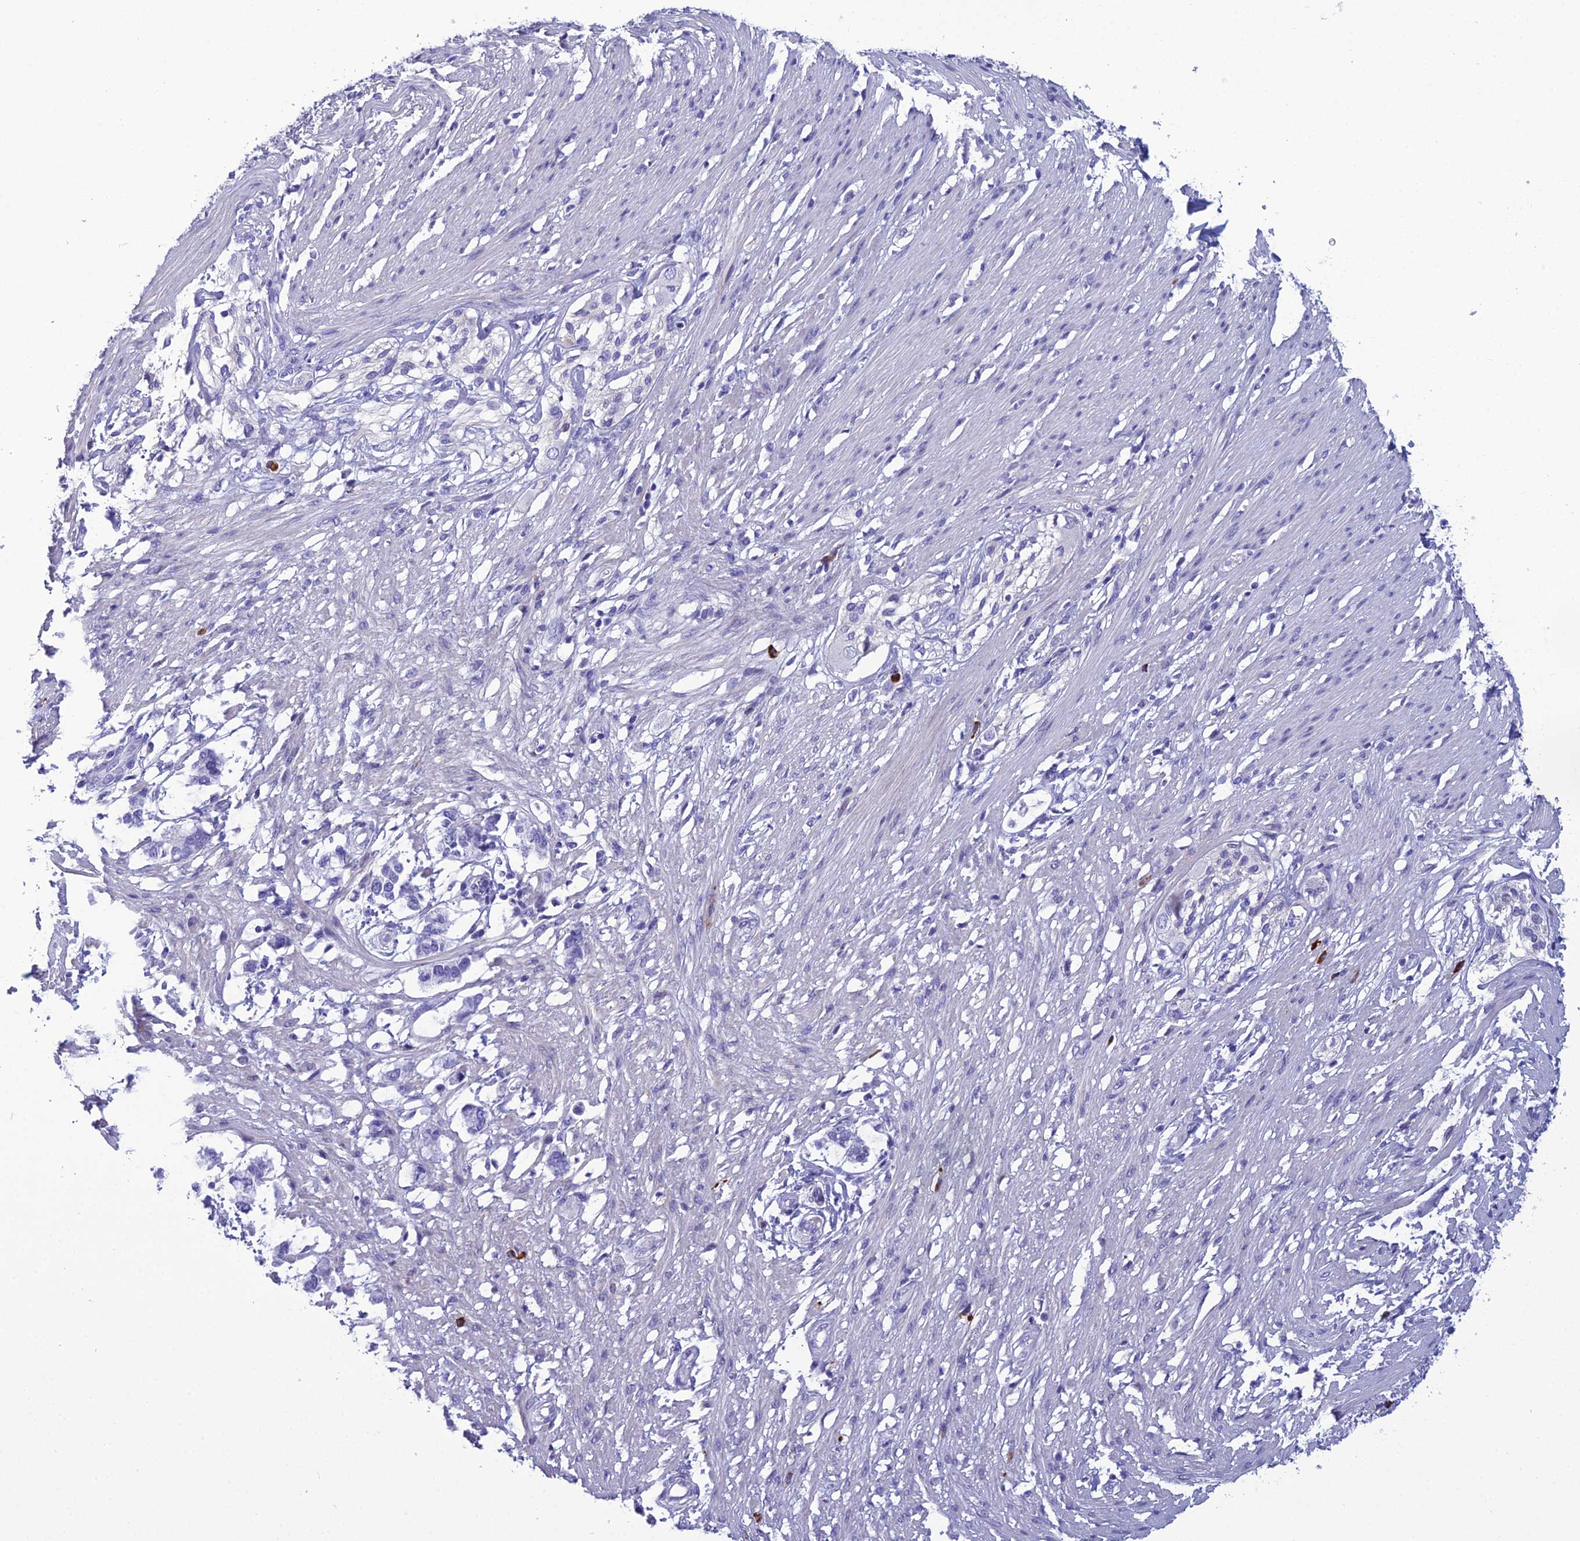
{"staining": {"intensity": "negative", "quantity": "none", "location": "none"}, "tissue": "smooth muscle", "cell_type": "Smooth muscle cells", "image_type": "normal", "snomed": [{"axis": "morphology", "description": "Normal tissue, NOS"}, {"axis": "morphology", "description": "Adenocarcinoma, NOS"}, {"axis": "topography", "description": "Colon"}, {"axis": "topography", "description": "Peripheral nerve tissue"}], "caption": "Smooth muscle cells show no significant expression in normal smooth muscle. (DAB IHC, high magnification).", "gene": "CRB2", "patient": {"sex": "male", "age": 14}}